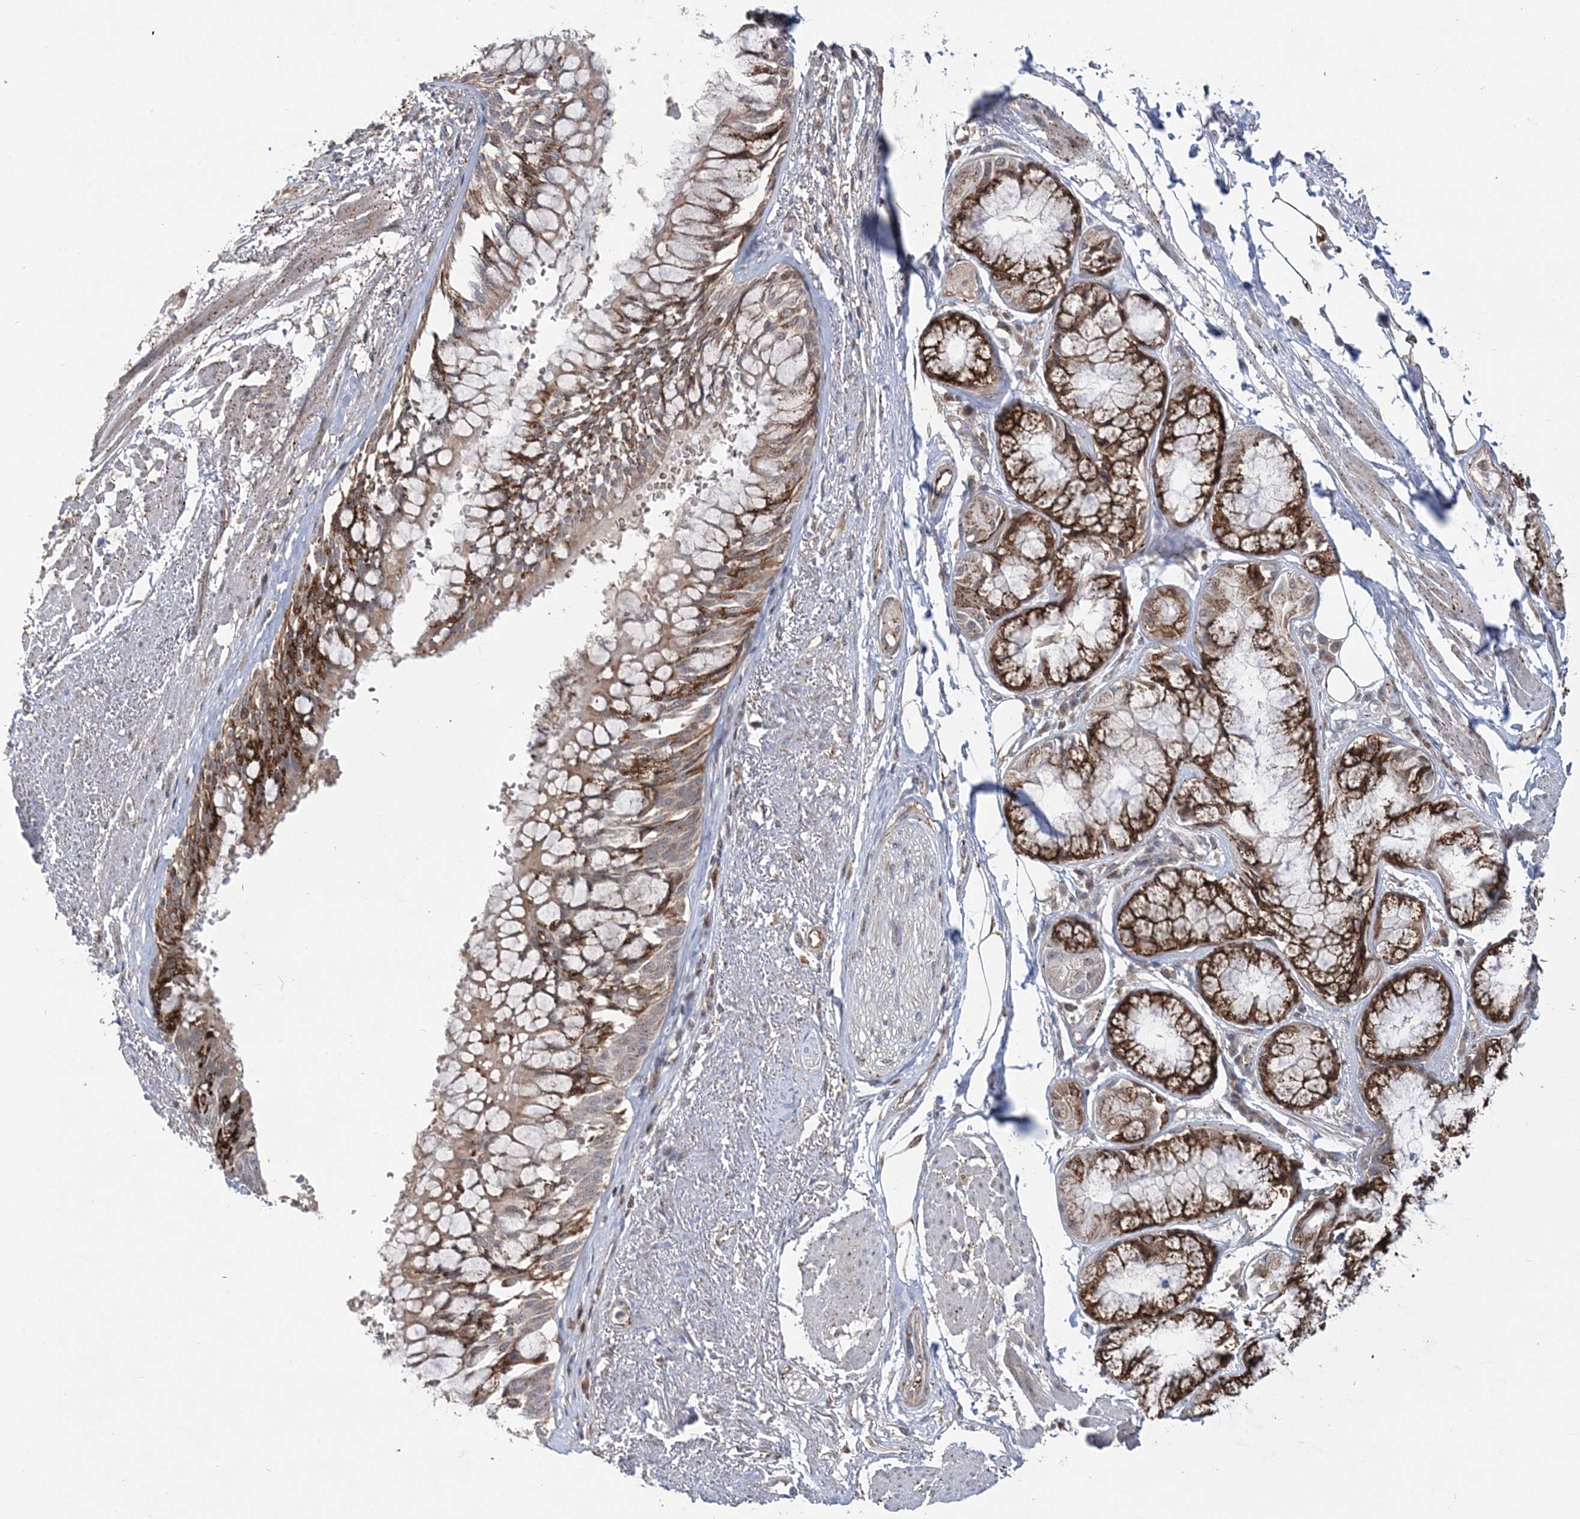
{"staining": {"intensity": "moderate", "quantity": ">75%", "location": "cytoplasmic/membranous"}, "tissue": "adipose tissue", "cell_type": "Adipocytes", "image_type": "normal", "snomed": [{"axis": "morphology", "description": "Normal tissue, NOS"}, {"axis": "topography", "description": "Bronchus"}], "caption": "Moderate cytoplasmic/membranous expression for a protein is appreciated in about >75% of adipocytes of benign adipose tissue using immunohistochemistry (IHC).", "gene": "KIF4A", "patient": {"sex": "male", "age": 66}}